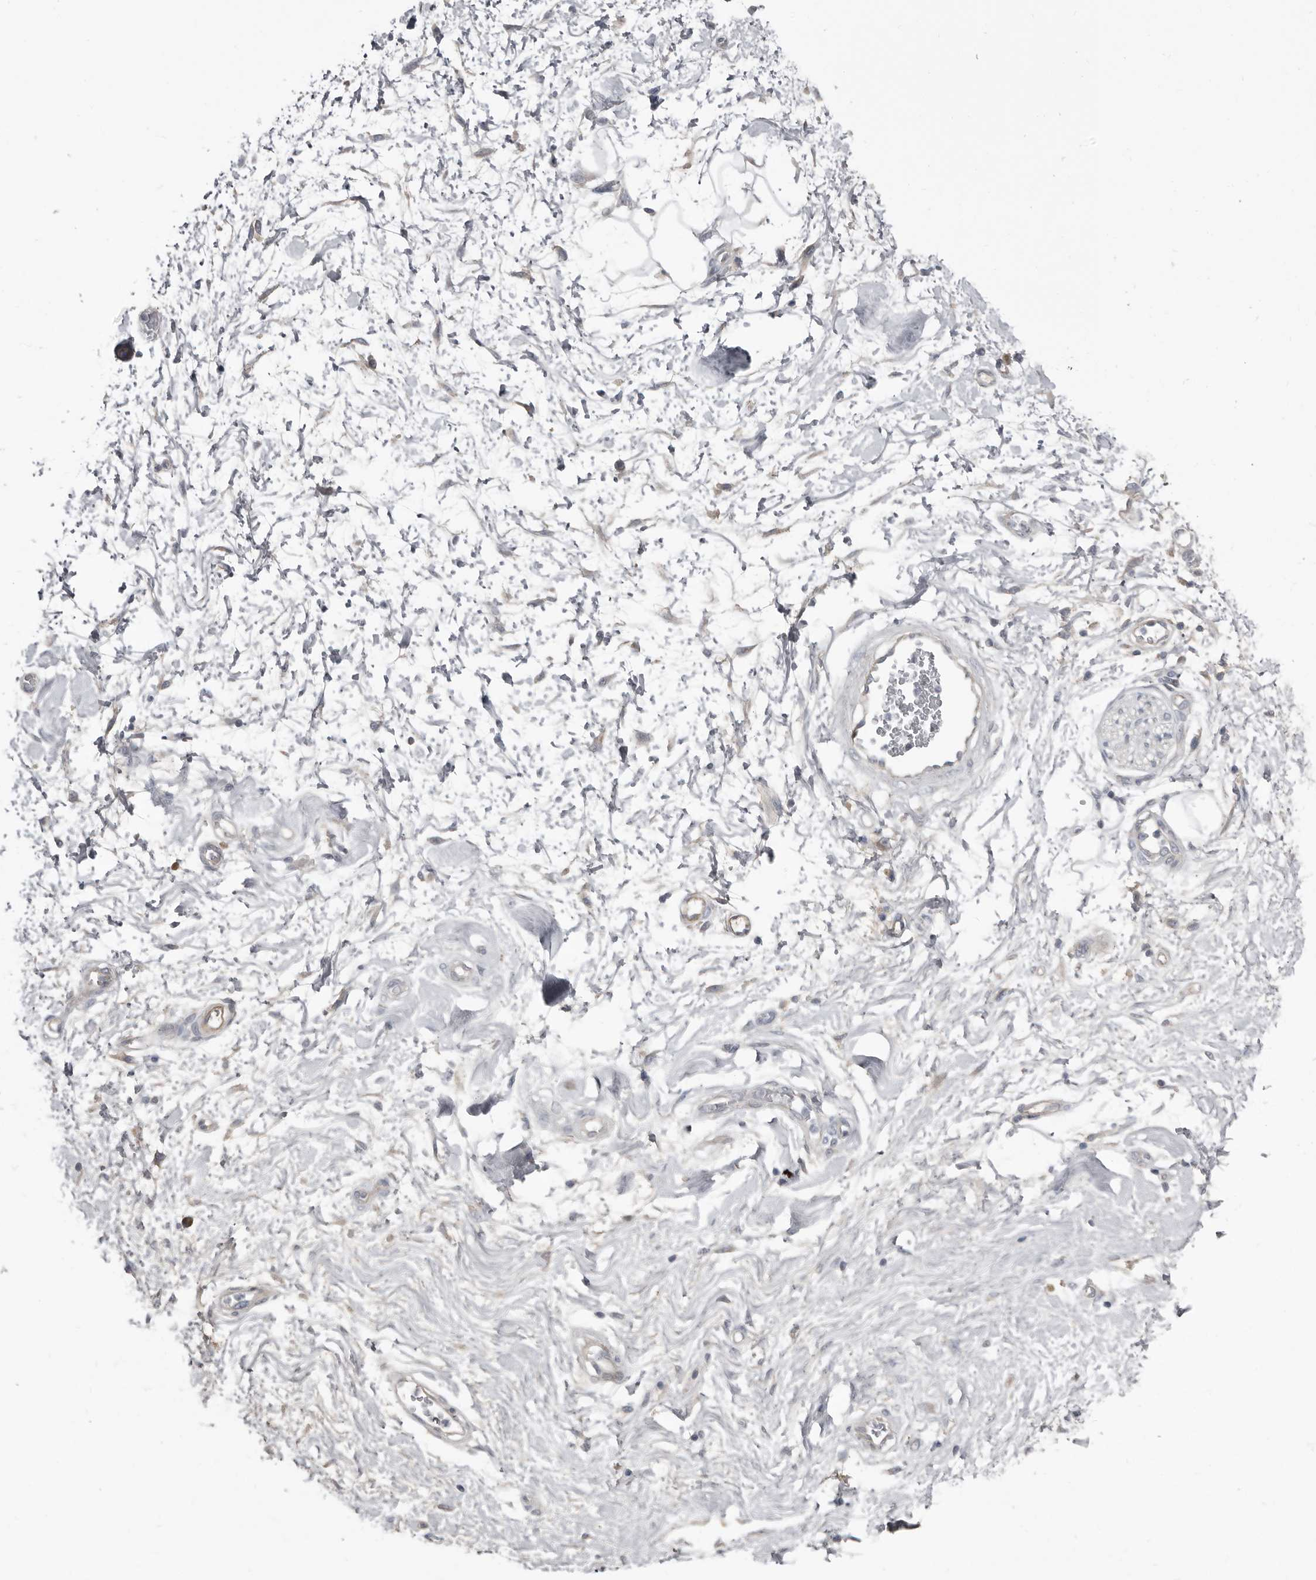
{"staining": {"intensity": "negative", "quantity": "none", "location": "none"}, "tissue": "adipose tissue", "cell_type": "Adipocytes", "image_type": "normal", "snomed": [{"axis": "morphology", "description": "Normal tissue, NOS"}, {"axis": "morphology", "description": "Adenocarcinoma, NOS"}, {"axis": "topography", "description": "Pancreas"}, {"axis": "topography", "description": "Peripheral nerve tissue"}], "caption": "The image shows no staining of adipocytes in benign adipose tissue.", "gene": "ZNF114", "patient": {"sex": "male", "age": 59}}